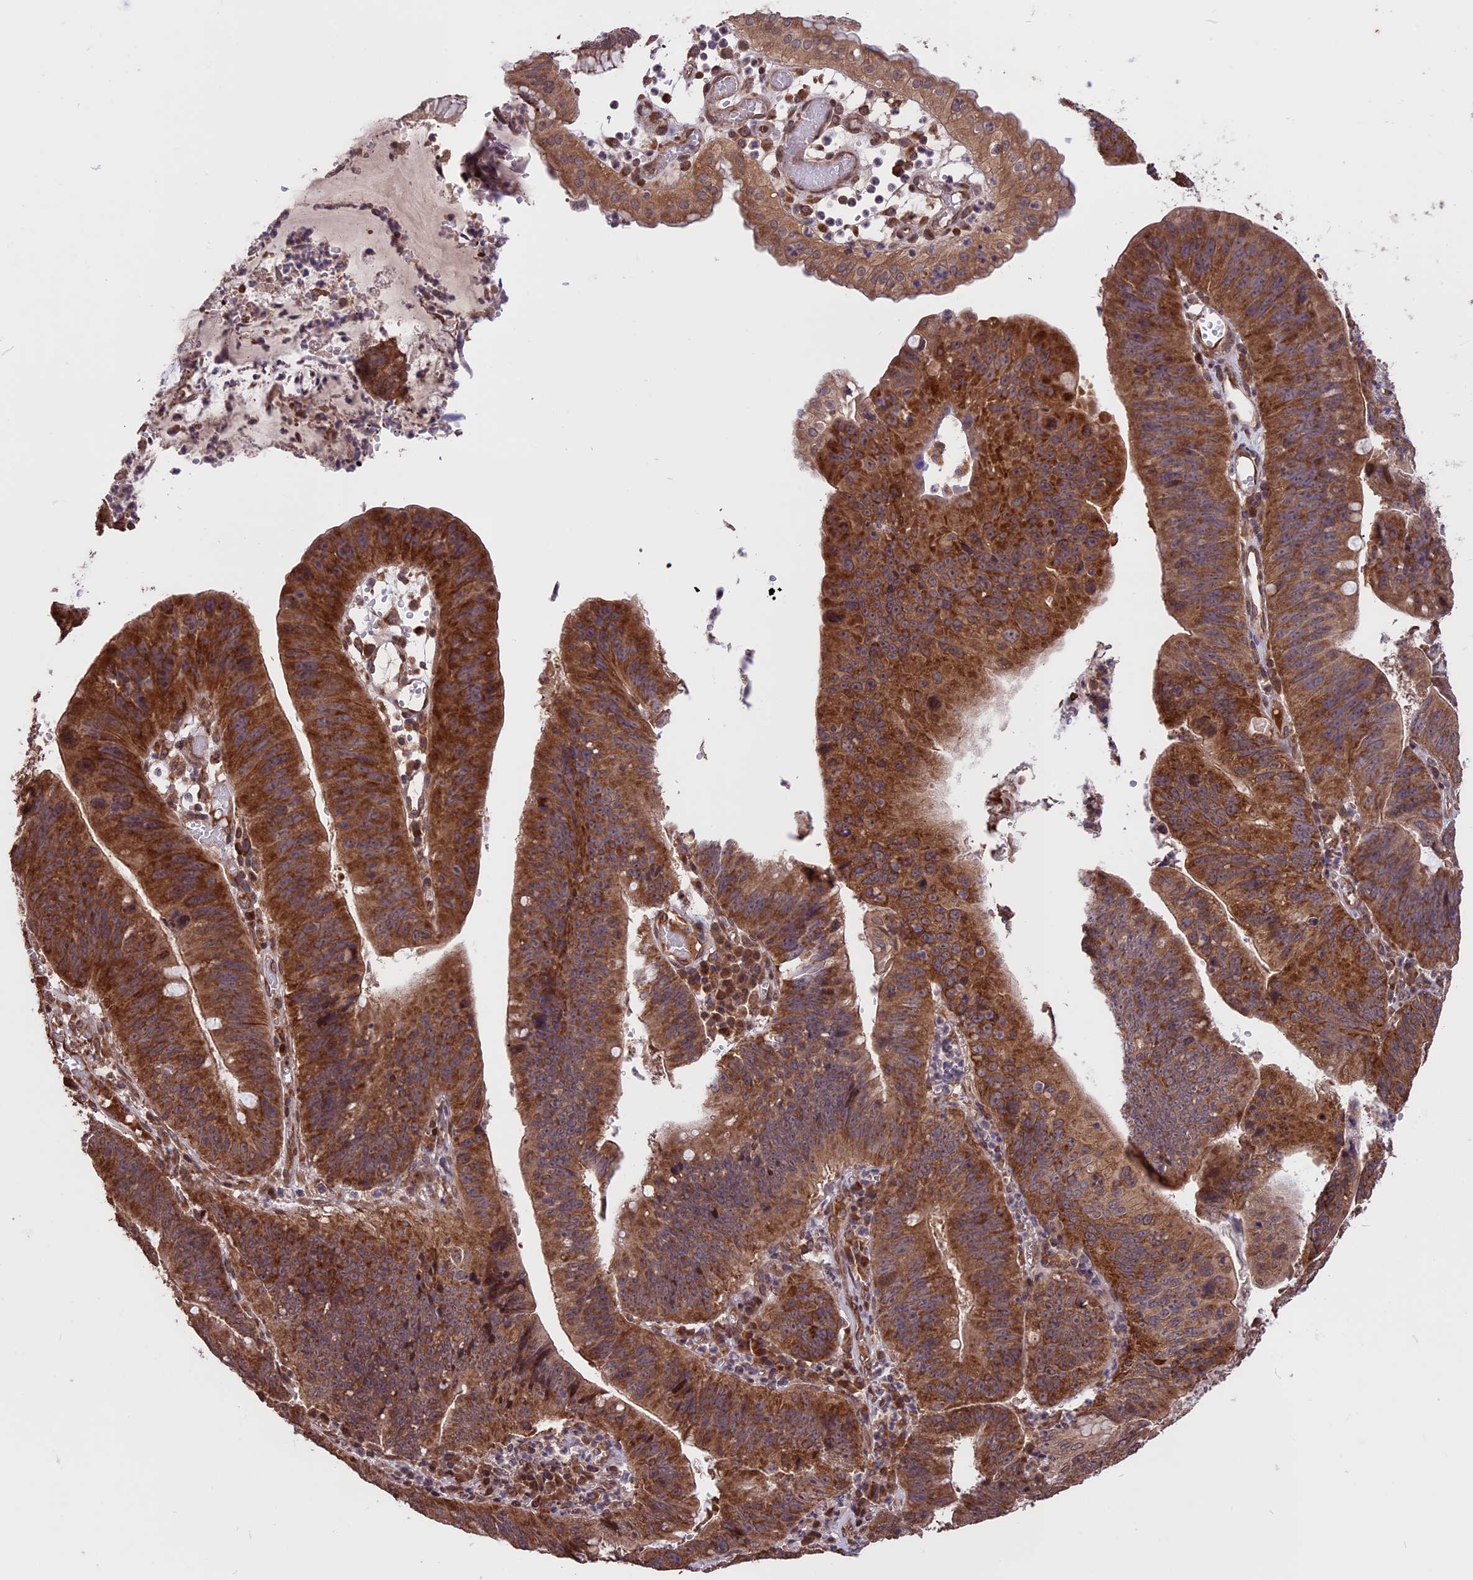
{"staining": {"intensity": "strong", "quantity": ">75%", "location": "cytoplasmic/membranous"}, "tissue": "stomach cancer", "cell_type": "Tumor cells", "image_type": "cancer", "snomed": [{"axis": "morphology", "description": "Adenocarcinoma, NOS"}, {"axis": "topography", "description": "Stomach"}], "caption": "IHC of human stomach adenocarcinoma exhibits high levels of strong cytoplasmic/membranous positivity in about >75% of tumor cells.", "gene": "ZNF598", "patient": {"sex": "male", "age": 59}}